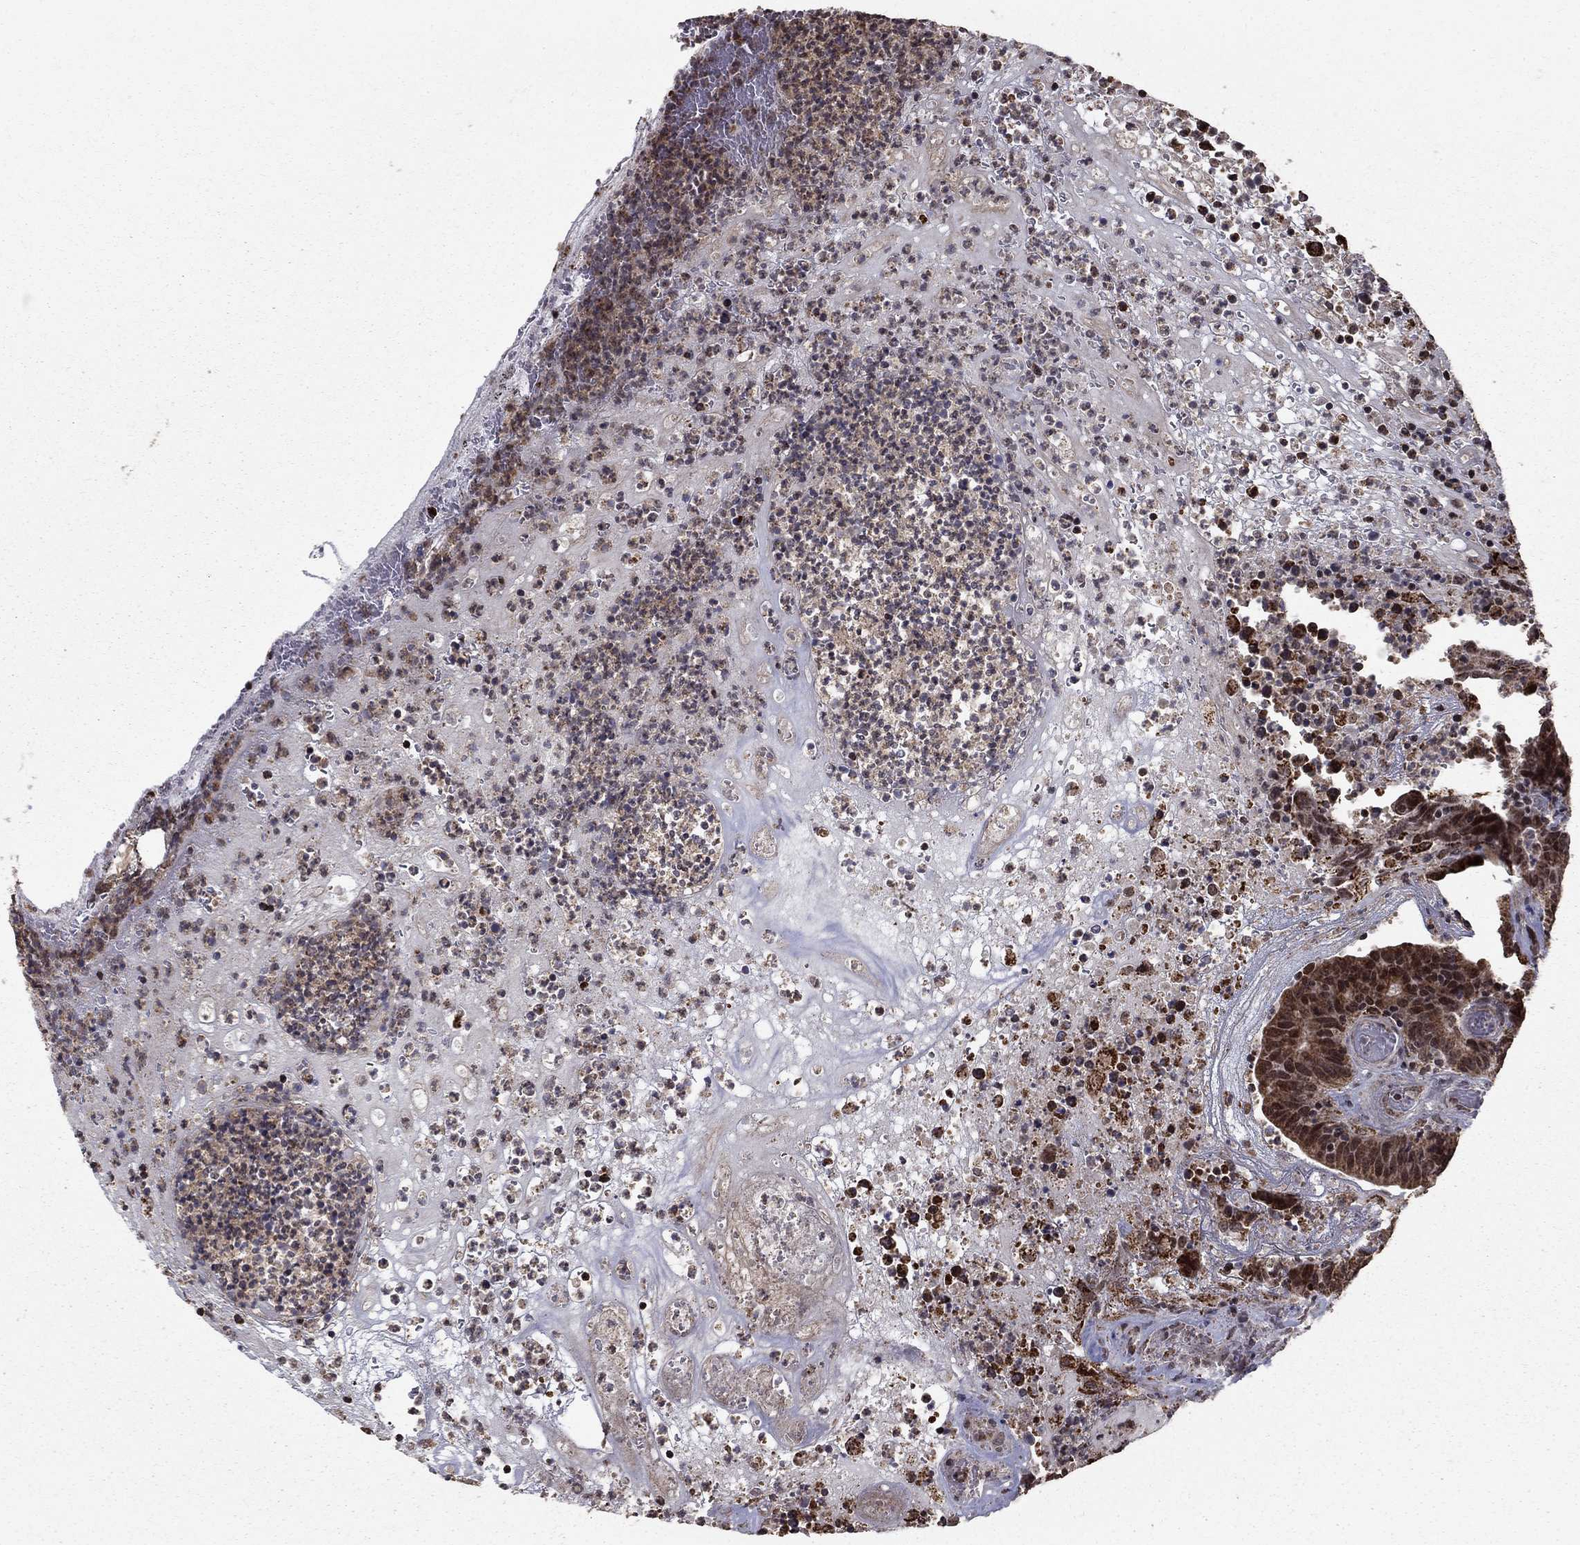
{"staining": {"intensity": "strong", "quantity": "25%-75%", "location": "cytoplasmic/membranous"}, "tissue": "colorectal cancer", "cell_type": "Tumor cells", "image_type": "cancer", "snomed": [{"axis": "morphology", "description": "Adenocarcinoma, NOS"}, {"axis": "topography", "description": "Colon"}], "caption": "Adenocarcinoma (colorectal) stained with a brown dye demonstrates strong cytoplasmic/membranous positive positivity in about 25%-75% of tumor cells.", "gene": "ACOT13", "patient": {"sex": "female", "age": 75}}